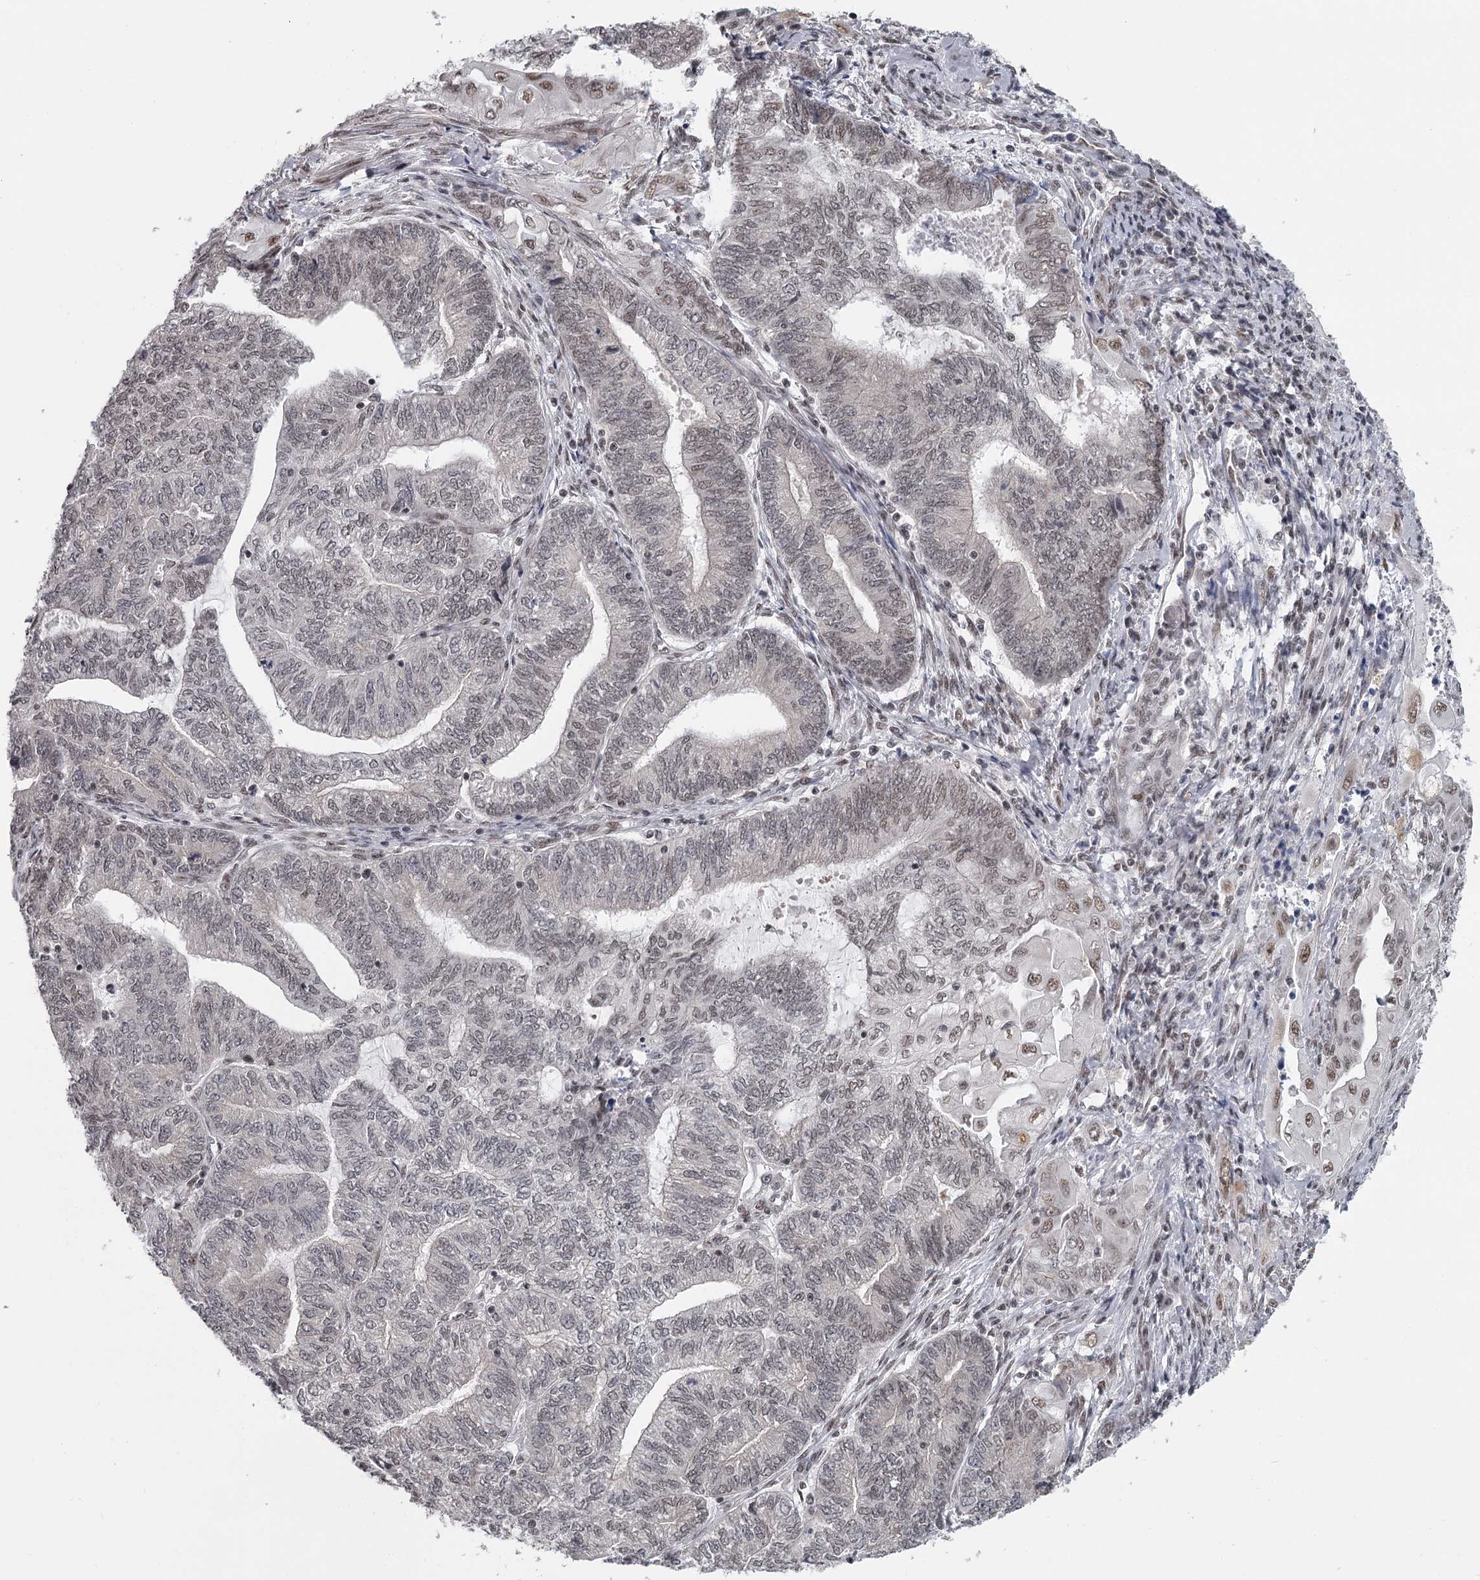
{"staining": {"intensity": "weak", "quantity": "25%-75%", "location": "nuclear"}, "tissue": "endometrial cancer", "cell_type": "Tumor cells", "image_type": "cancer", "snomed": [{"axis": "morphology", "description": "Adenocarcinoma, NOS"}, {"axis": "topography", "description": "Uterus"}, {"axis": "topography", "description": "Endometrium"}], "caption": "Protein expression analysis of human adenocarcinoma (endometrial) reveals weak nuclear expression in approximately 25%-75% of tumor cells.", "gene": "FAM13C", "patient": {"sex": "female", "age": 70}}